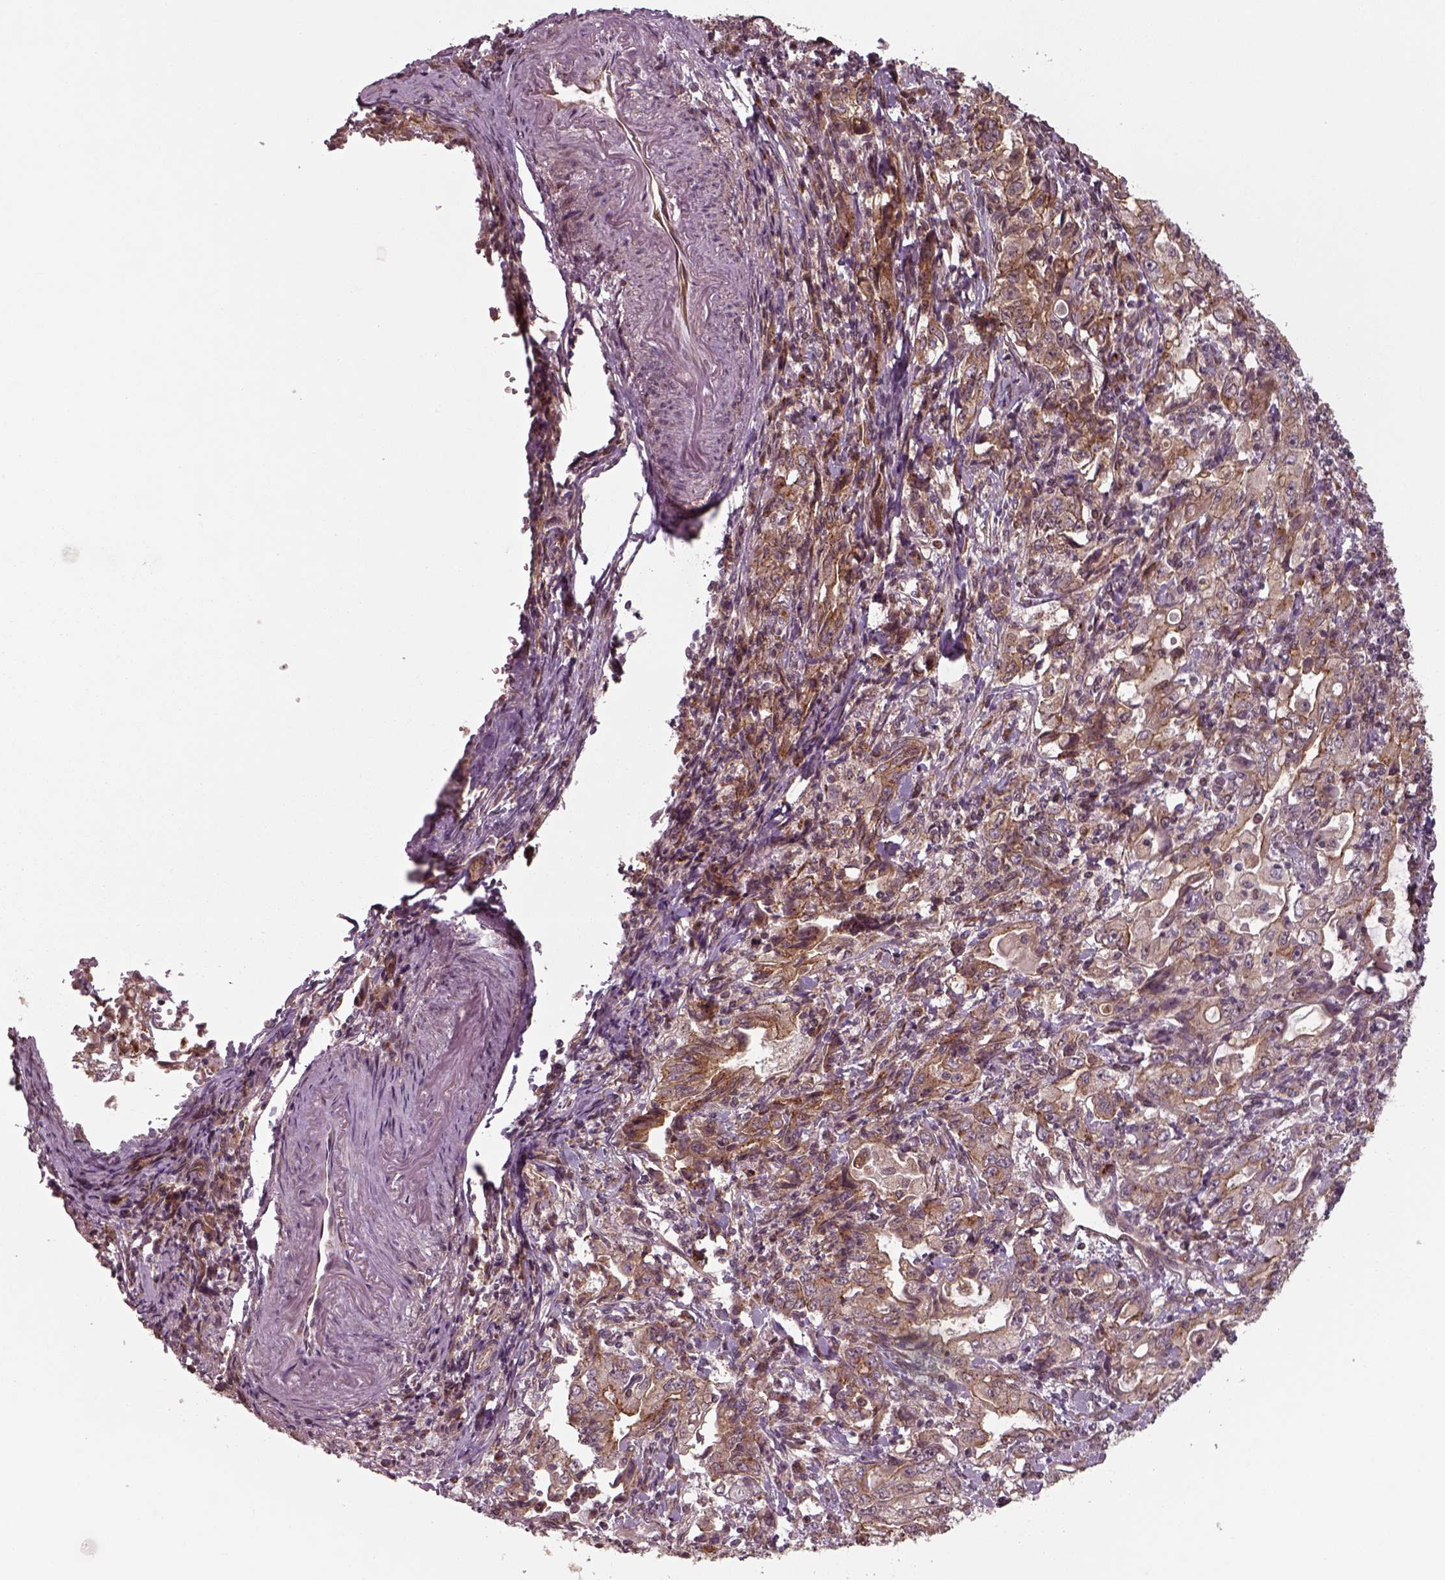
{"staining": {"intensity": "moderate", "quantity": ">75%", "location": "cytoplasmic/membranous"}, "tissue": "stomach cancer", "cell_type": "Tumor cells", "image_type": "cancer", "snomed": [{"axis": "morphology", "description": "Adenocarcinoma, NOS"}, {"axis": "topography", "description": "Stomach, lower"}], "caption": "Protein analysis of stomach cancer (adenocarcinoma) tissue exhibits moderate cytoplasmic/membranous expression in approximately >75% of tumor cells. Using DAB (3,3'-diaminobenzidine) (brown) and hematoxylin (blue) stains, captured at high magnification using brightfield microscopy.", "gene": "CHMP3", "patient": {"sex": "female", "age": 72}}